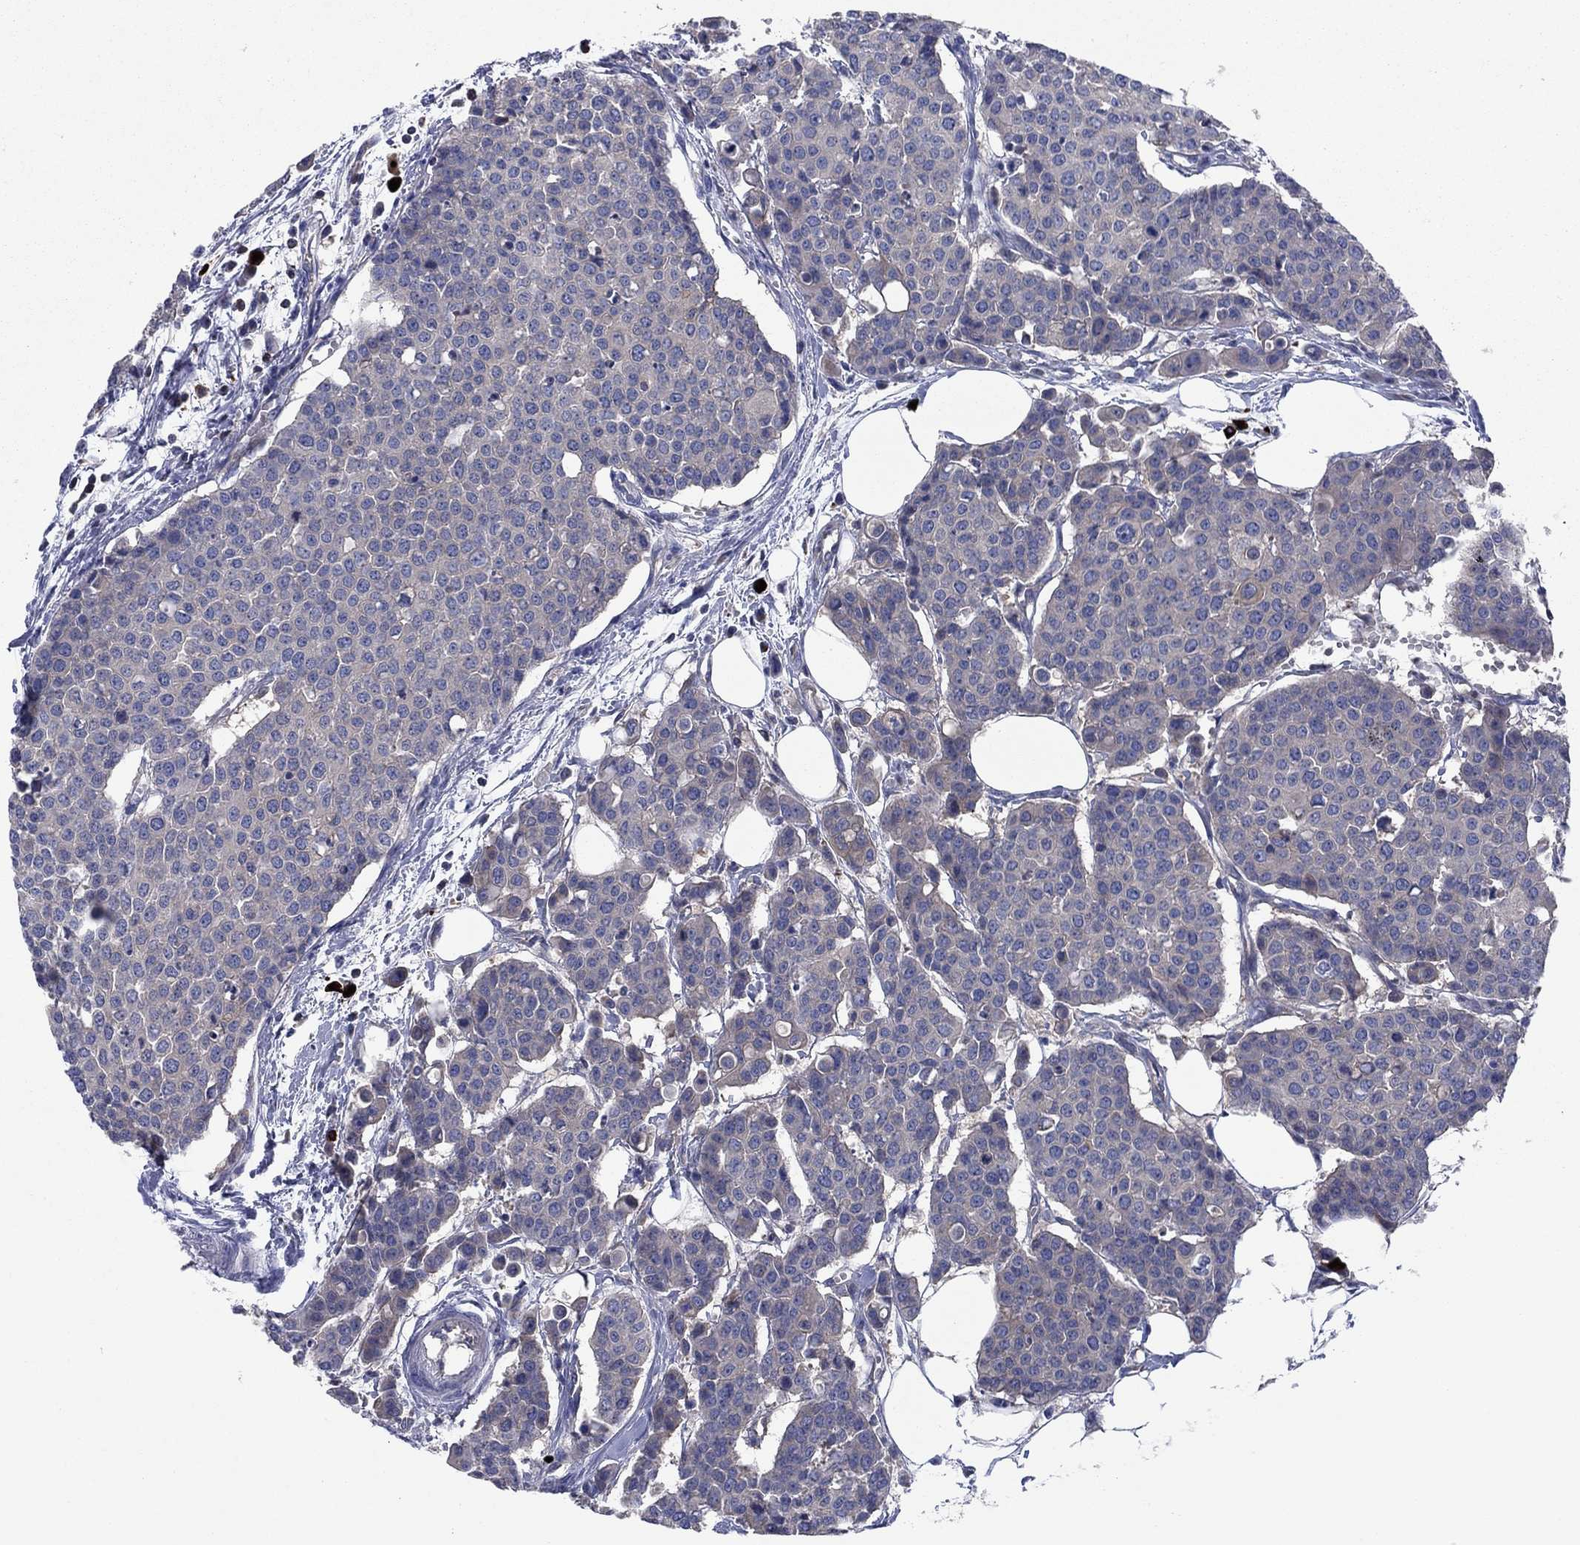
{"staining": {"intensity": "negative", "quantity": "none", "location": "none"}, "tissue": "carcinoid", "cell_type": "Tumor cells", "image_type": "cancer", "snomed": [{"axis": "morphology", "description": "Carcinoid, malignant, NOS"}, {"axis": "topography", "description": "Colon"}], "caption": "High magnification brightfield microscopy of carcinoid stained with DAB (brown) and counterstained with hematoxylin (blue): tumor cells show no significant positivity.", "gene": "PVR", "patient": {"sex": "male", "age": 81}}